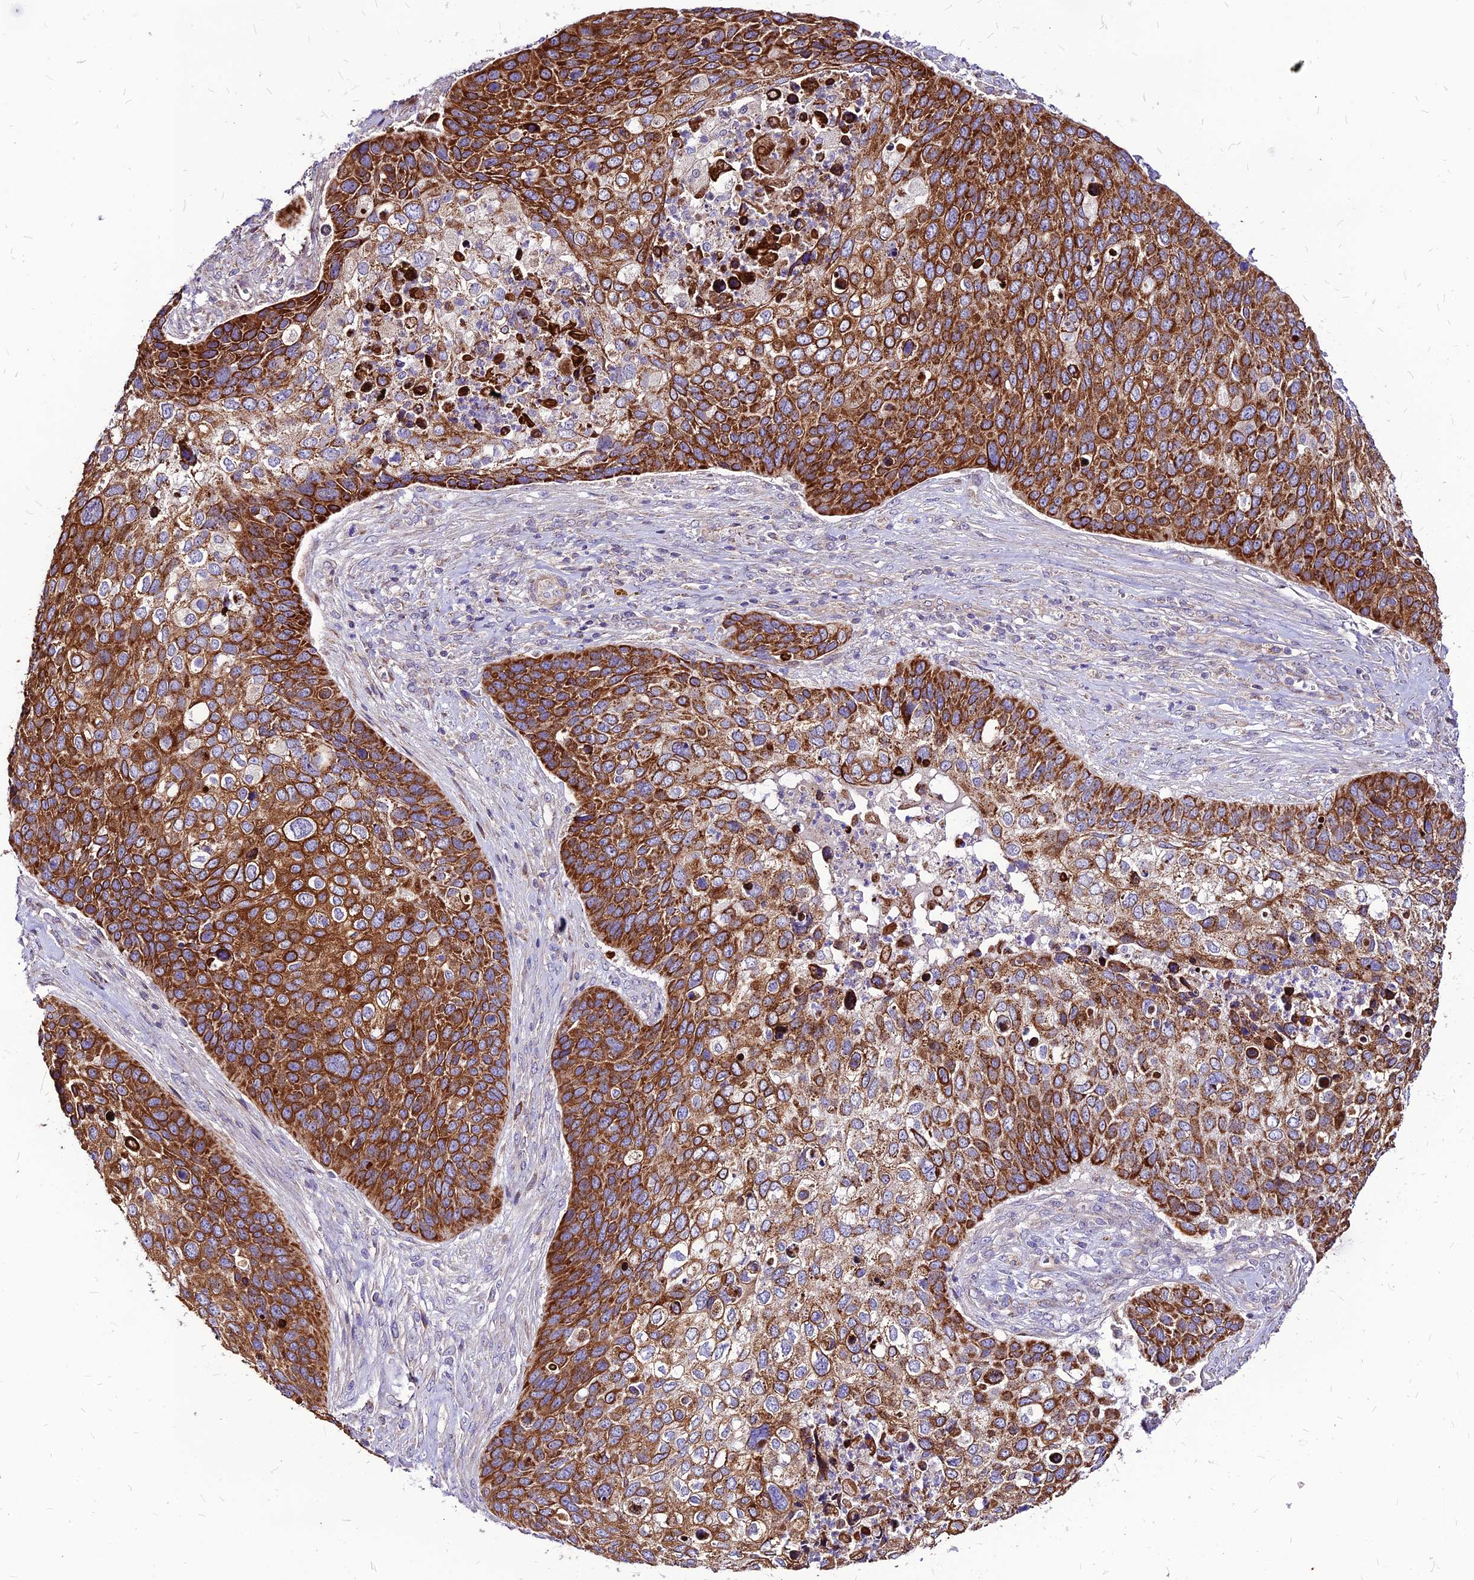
{"staining": {"intensity": "strong", "quantity": ">75%", "location": "cytoplasmic/membranous"}, "tissue": "skin cancer", "cell_type": "Tumor cells", "image_type": "cancer", "snomed": [{"axis": "morphology", "description": "Basal cell carcinoma"}, {"axis": "topography", "description": "Skin"}], "caption": "Brown immunohistochemical staining in basal cell carcinoma (skin) displays strong cytoplasmic/membranous expression in approximately >75% of tumor cells. The staining was performed using DAB (3,3'-diaminobenzidine), with brown indicating positive protein expression. Nuclei are stained blue with hematoxylin.", "gene": "ECI1", "patient": {"sex": "female", "age": 74}}